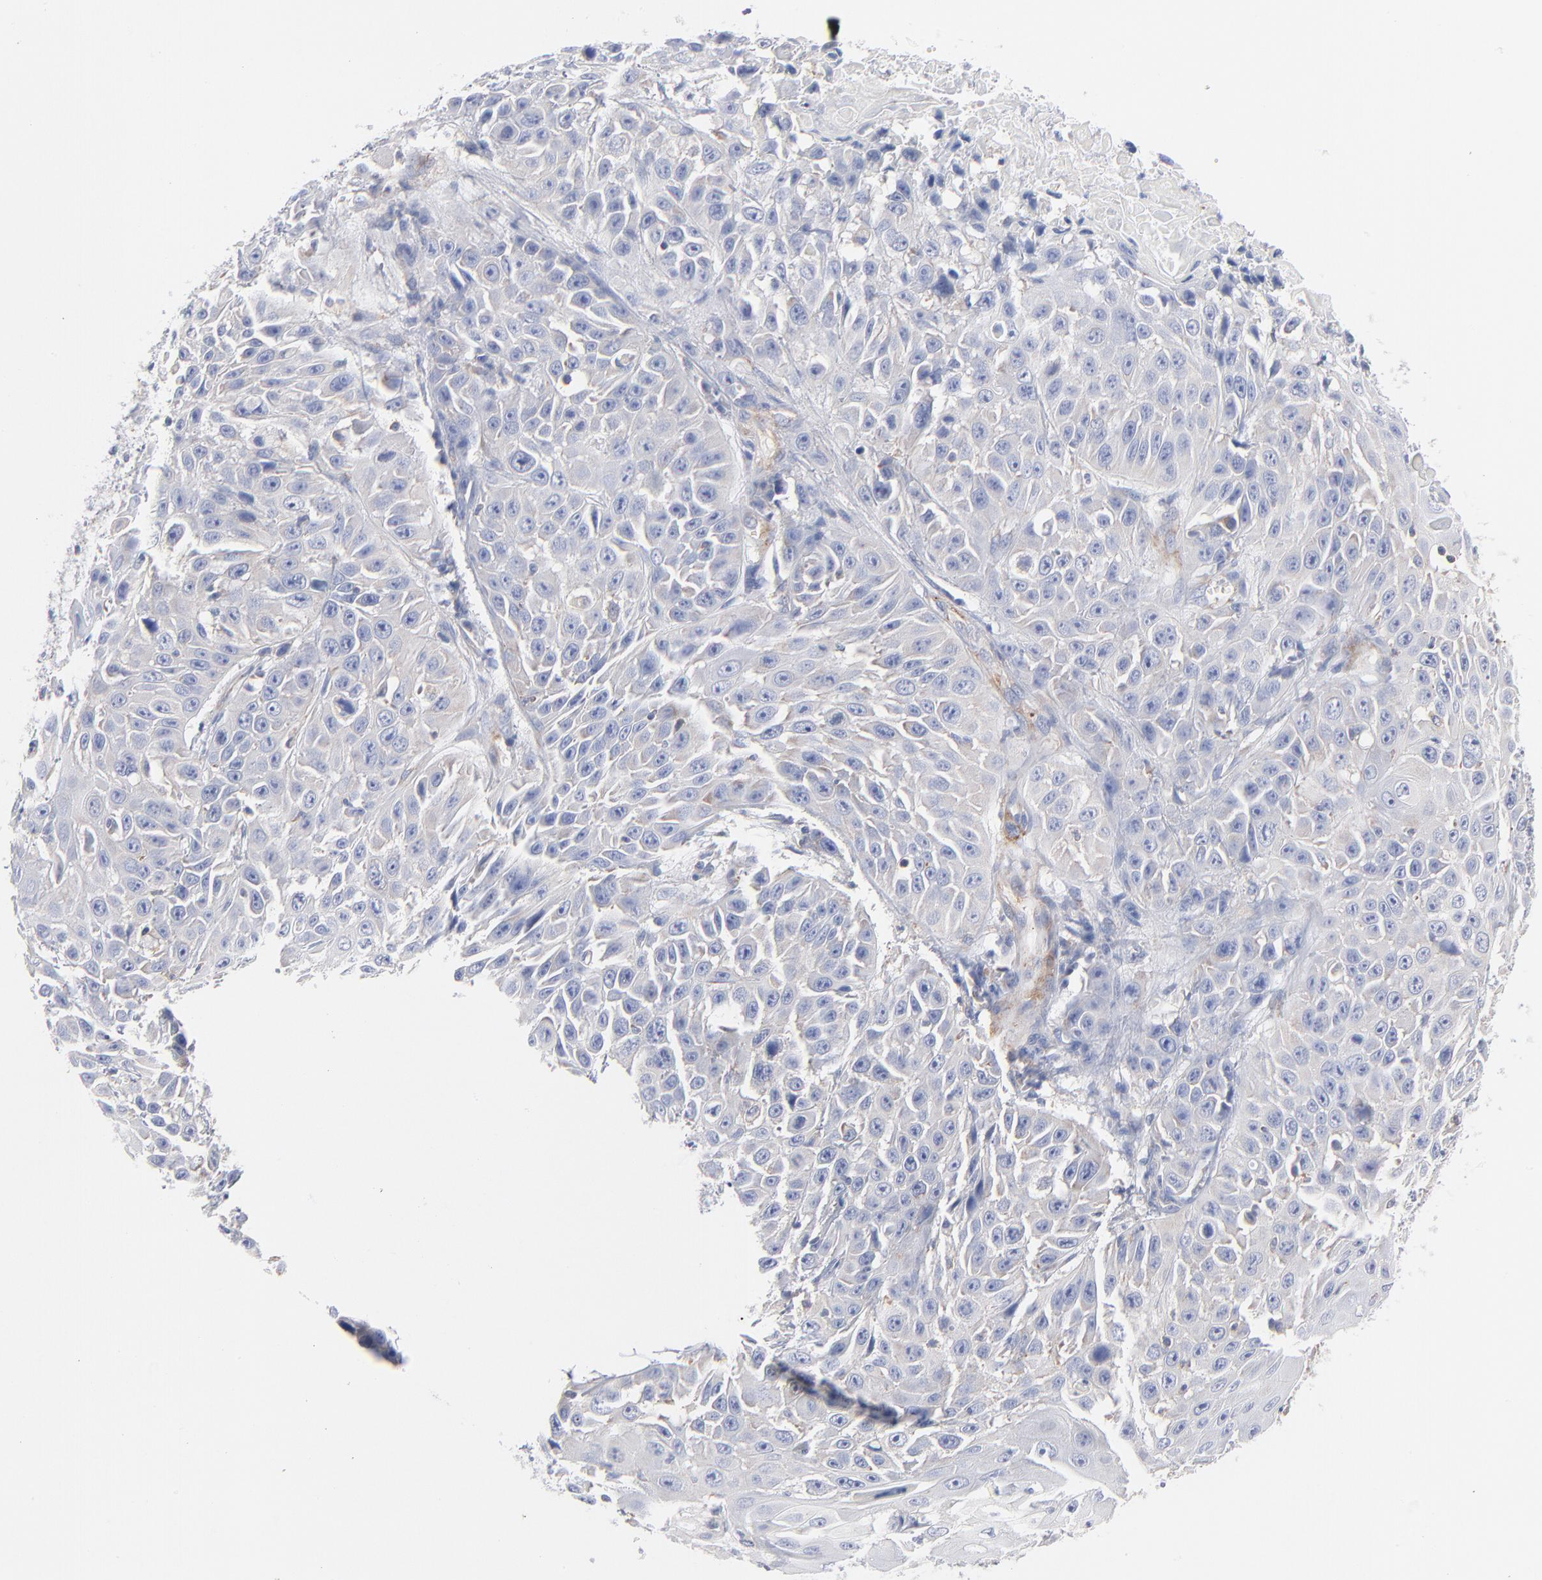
{"staining": {"intensity": "negative", "quantity": "none", "location": "none"}, "tissue": "cervical cancer", "cell_type": "Tumor cells", "image_type": "cancer", "snomed": [{"axis": "morphology", "description": "Squamous cell carcinoma, NOS"}, {"axis": "topography", "description": "Cervix"}], "caption": "A high-resolution photomicrograph shows immunohistochemistry (IHC) staining of cervical squamous cell carcinoma, which displays no significant expression in tumor cells. (DAB IHC with hematoxylin counter stain).", "gene": "SEPTIN6", "patient": {"sex": "female", "age": 39}}